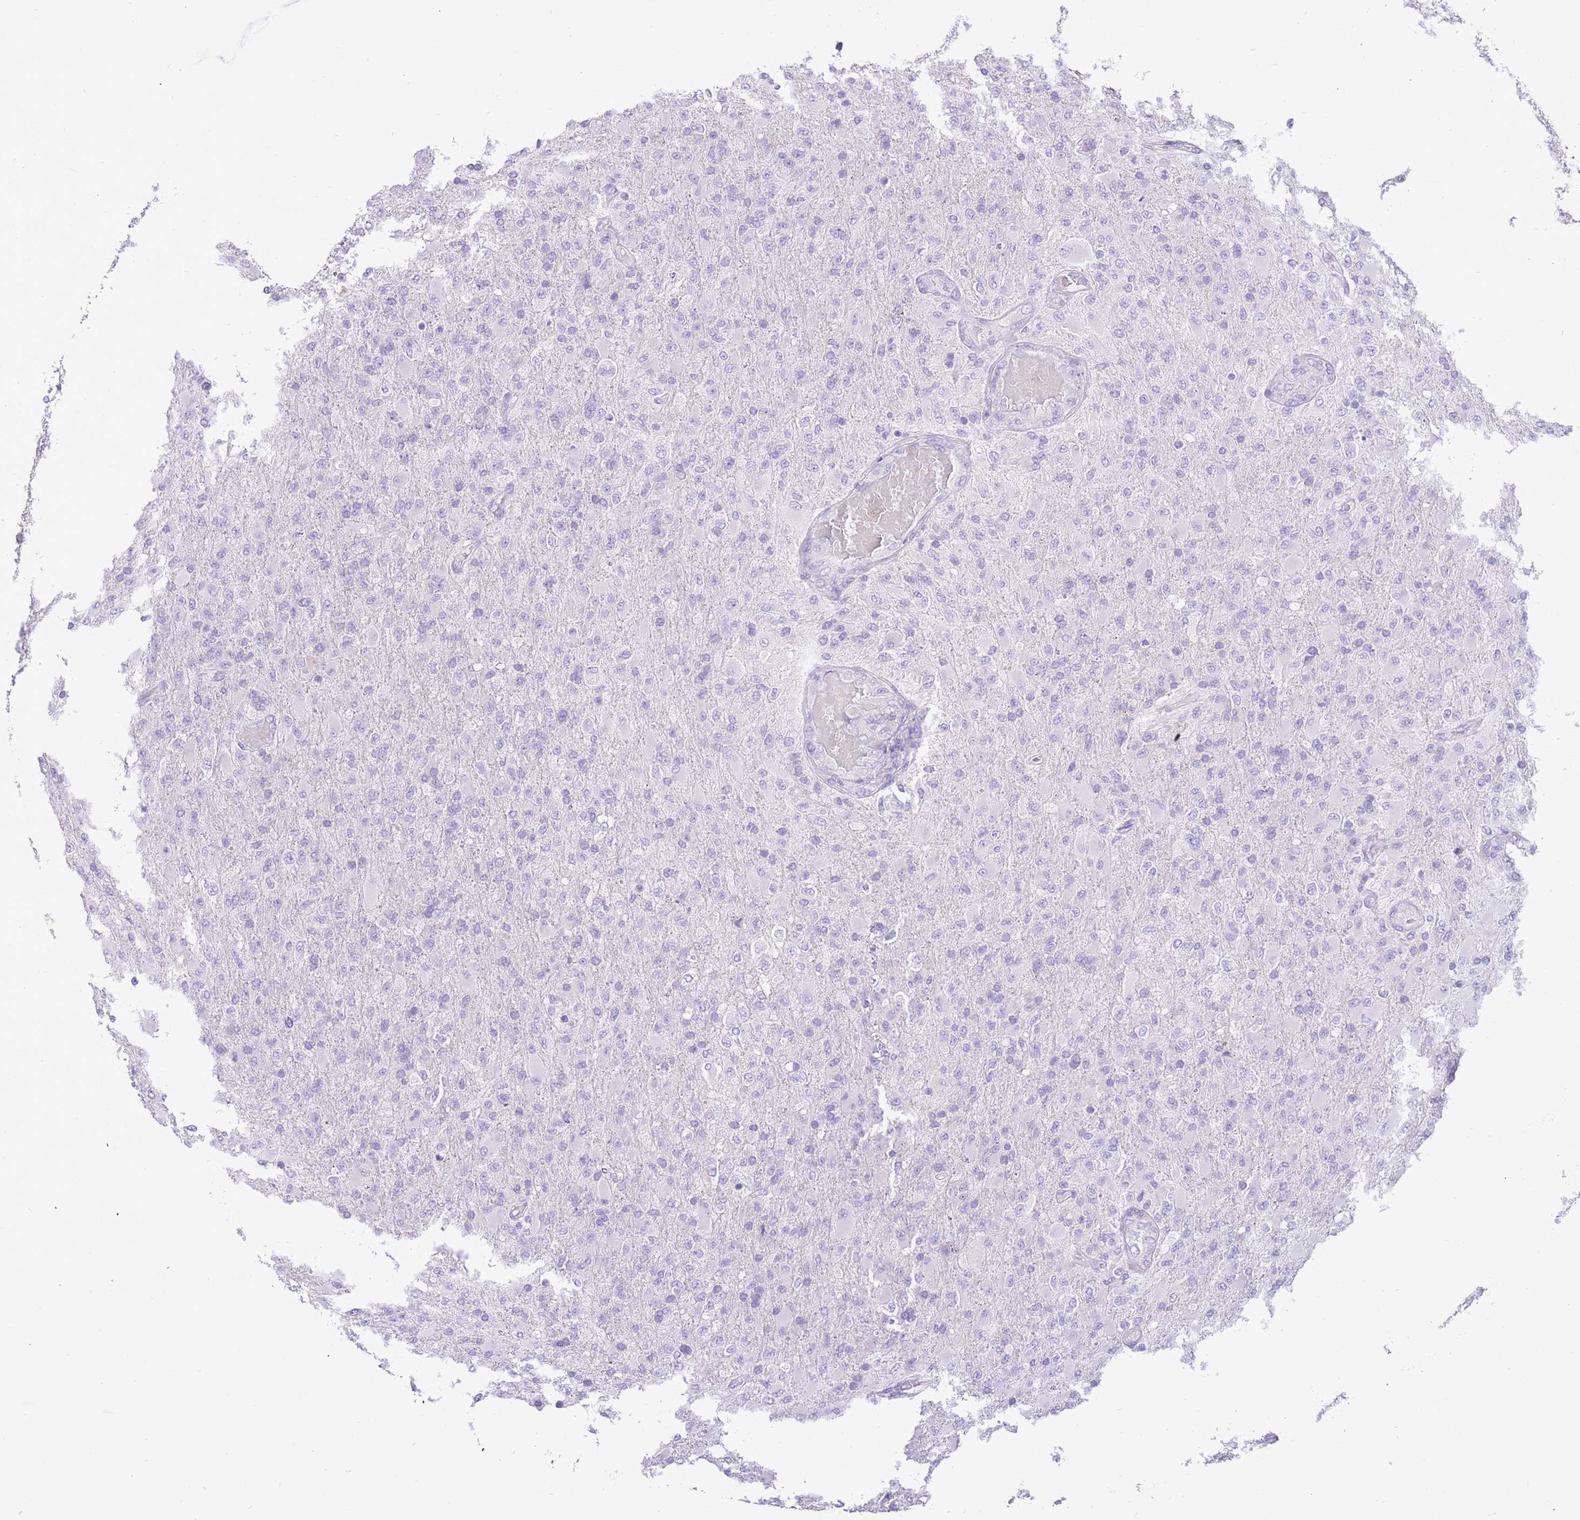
{"staining": {"intensity": "negative", "quantity": "none", "location": "none"}, "tissue": "glioma", "cell_type": "Tumor cells", "image_type": "cancer", "snomed": [{"axis": "morphology", "description": "Glioma, malignant, Low grade"}, {"axis": "topography", "description": "Brain"}], "caption": "Immunohistochemical staining of low-grade glioma (malignant) demonstrates no significant positivity in tumor cells.", "gene": "R3HDM4", "patient": {"sex": "male", "age": 65}}